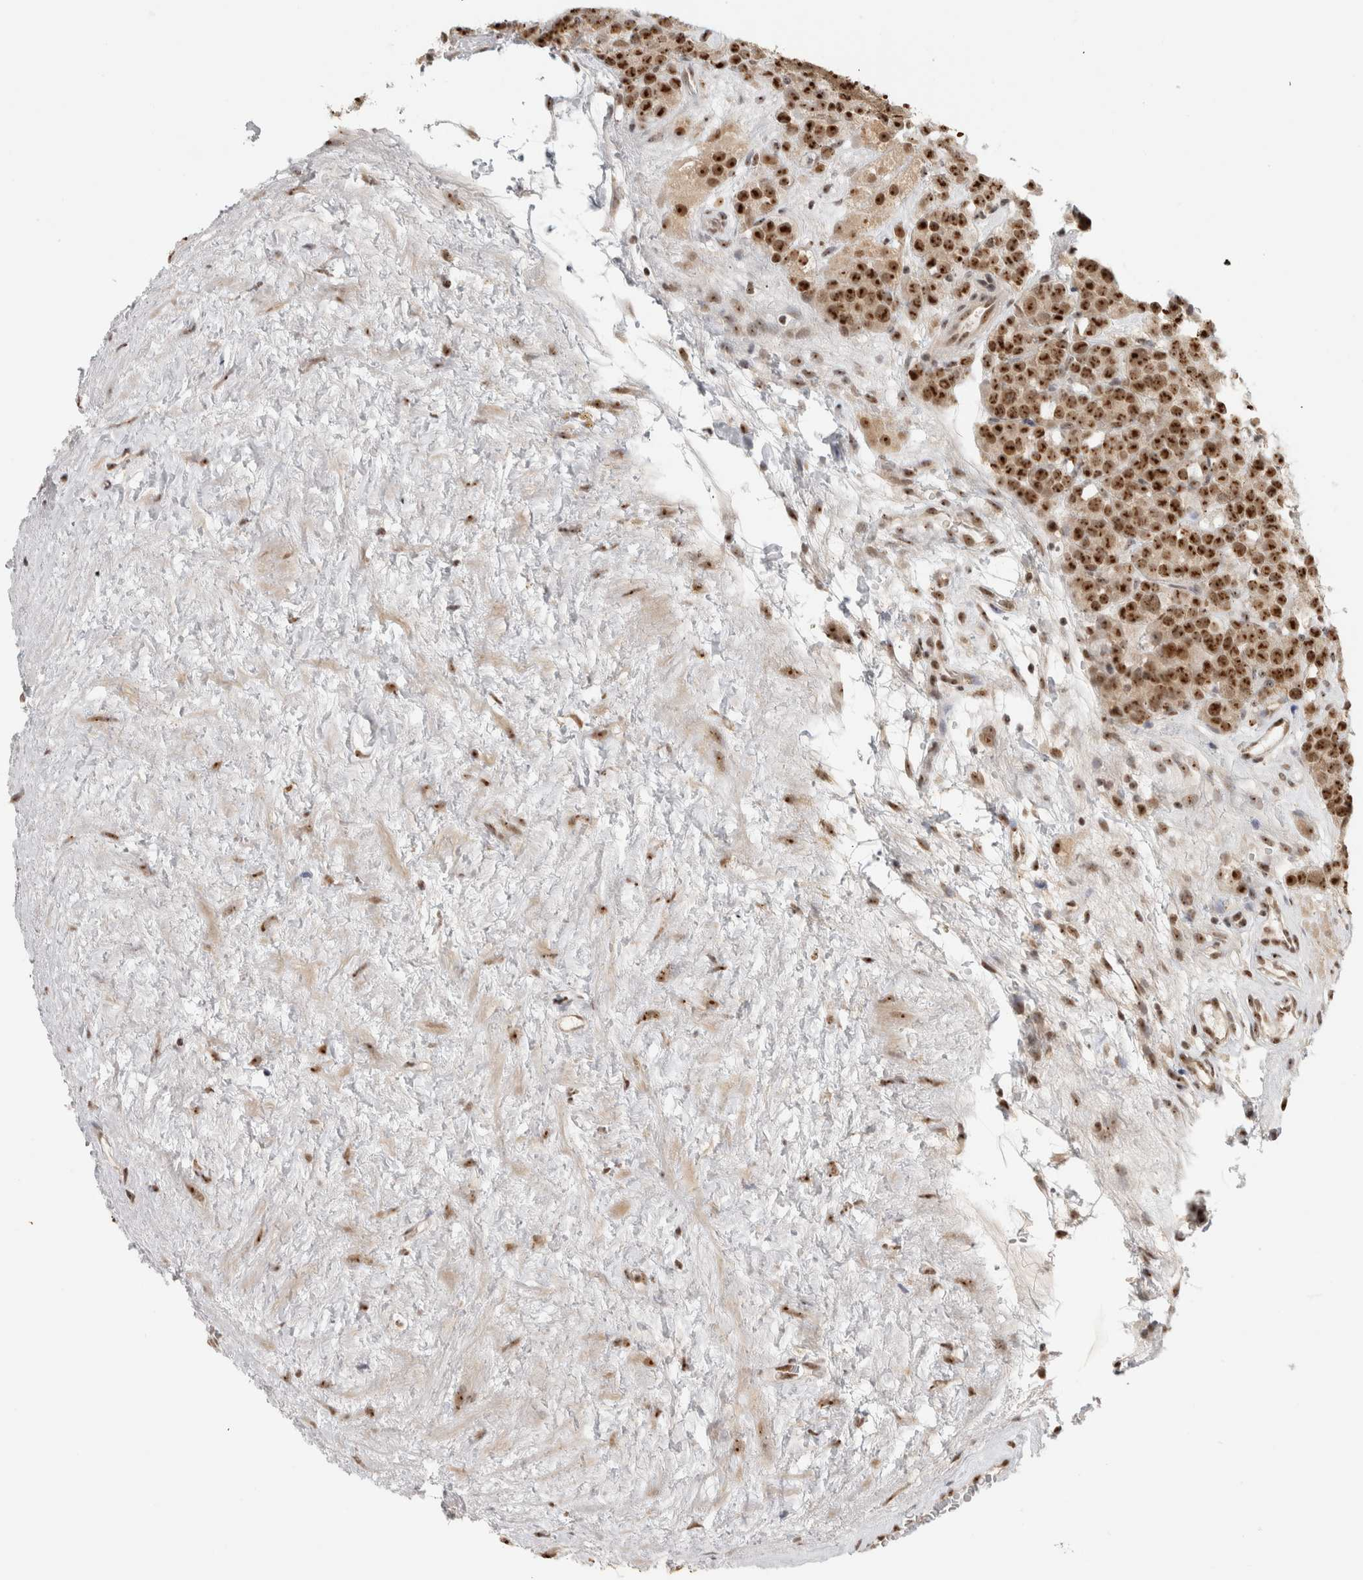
{"staining": {"intensity": "moderate", "quantity": ">75%", "location": "nuclear"}, "tissue": "testis cancer", "cell_type": "Tumor cells", "image_type": "cancer", "snomed": [{"axis": "morphology", "description": "Seminoma, NOS"}, {"axis": "topography", "description": "Testis"}], "caption": "A brown stain highlights moderate nuclear positivity of a protein in human seminoma (testis) tumor cells. Using DAB (3,3'-diaminobenzidine) (brown) and hematoxylin (blue) stains, captured at high magnification using brightfield microscopy.", "gene": "EBNA1BP2", "patient": {"sex": "male", "age": 71}}